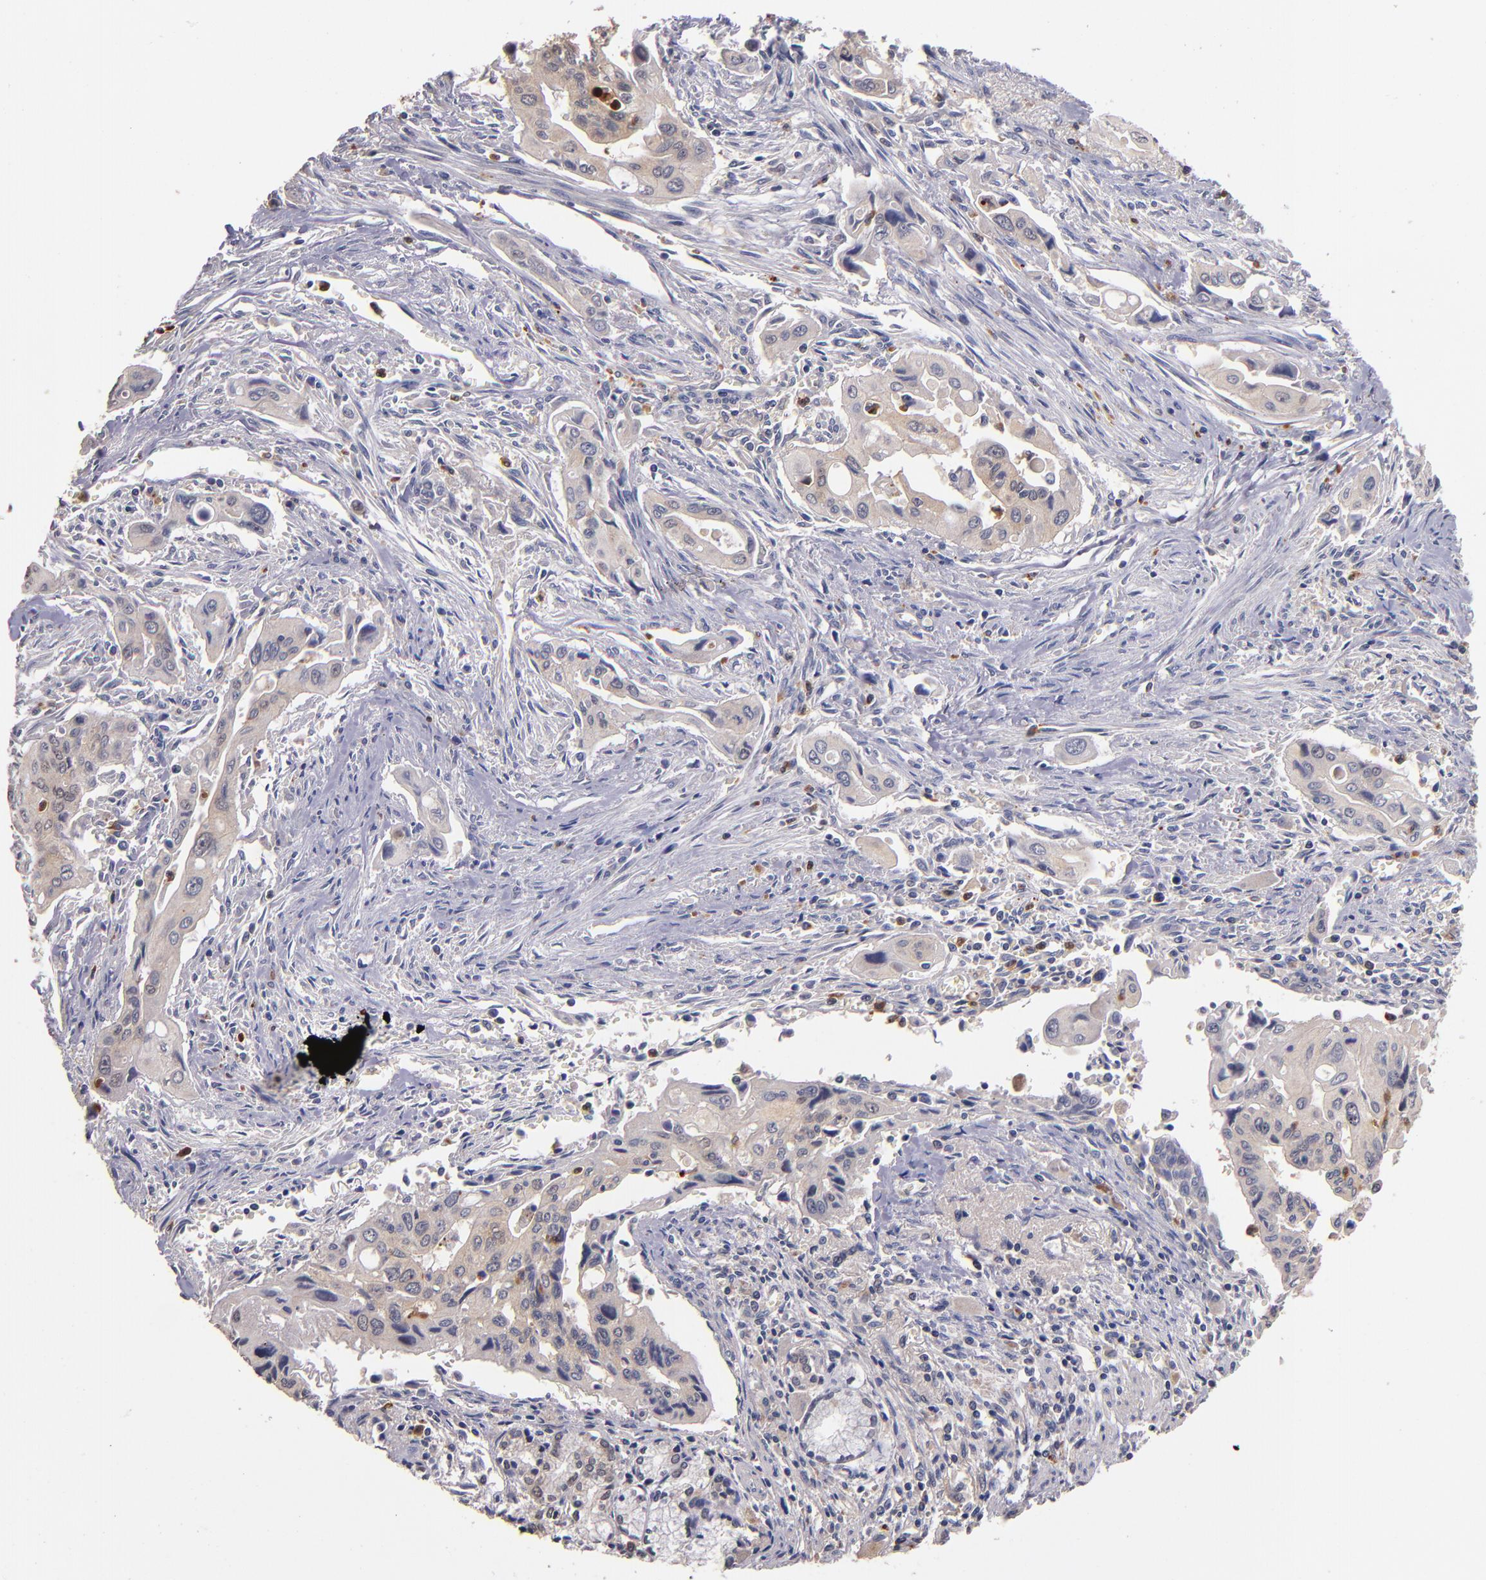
{"staining": {"intensity": "weak", "quantity": ">75%", "location": "cytoplasmic/membranous"}, "tissue": "pancreatic cancer", "cell_type": "Tumor cells", "image_type": "cancer", "snomed": [{"axis": "morphology", "description": "Adenocarcinoma, NOS"}, {"axis": "topography", "description": "Pancreas"}], "caption": "Immunohistochemical staining of pancreatic cancer shows low levels of weak cytoplasmic/membranous protein expression in approximately >75% of tumor cells.", "gene": "TTLL12", "patient": {"sex": "male", "age": 77}}